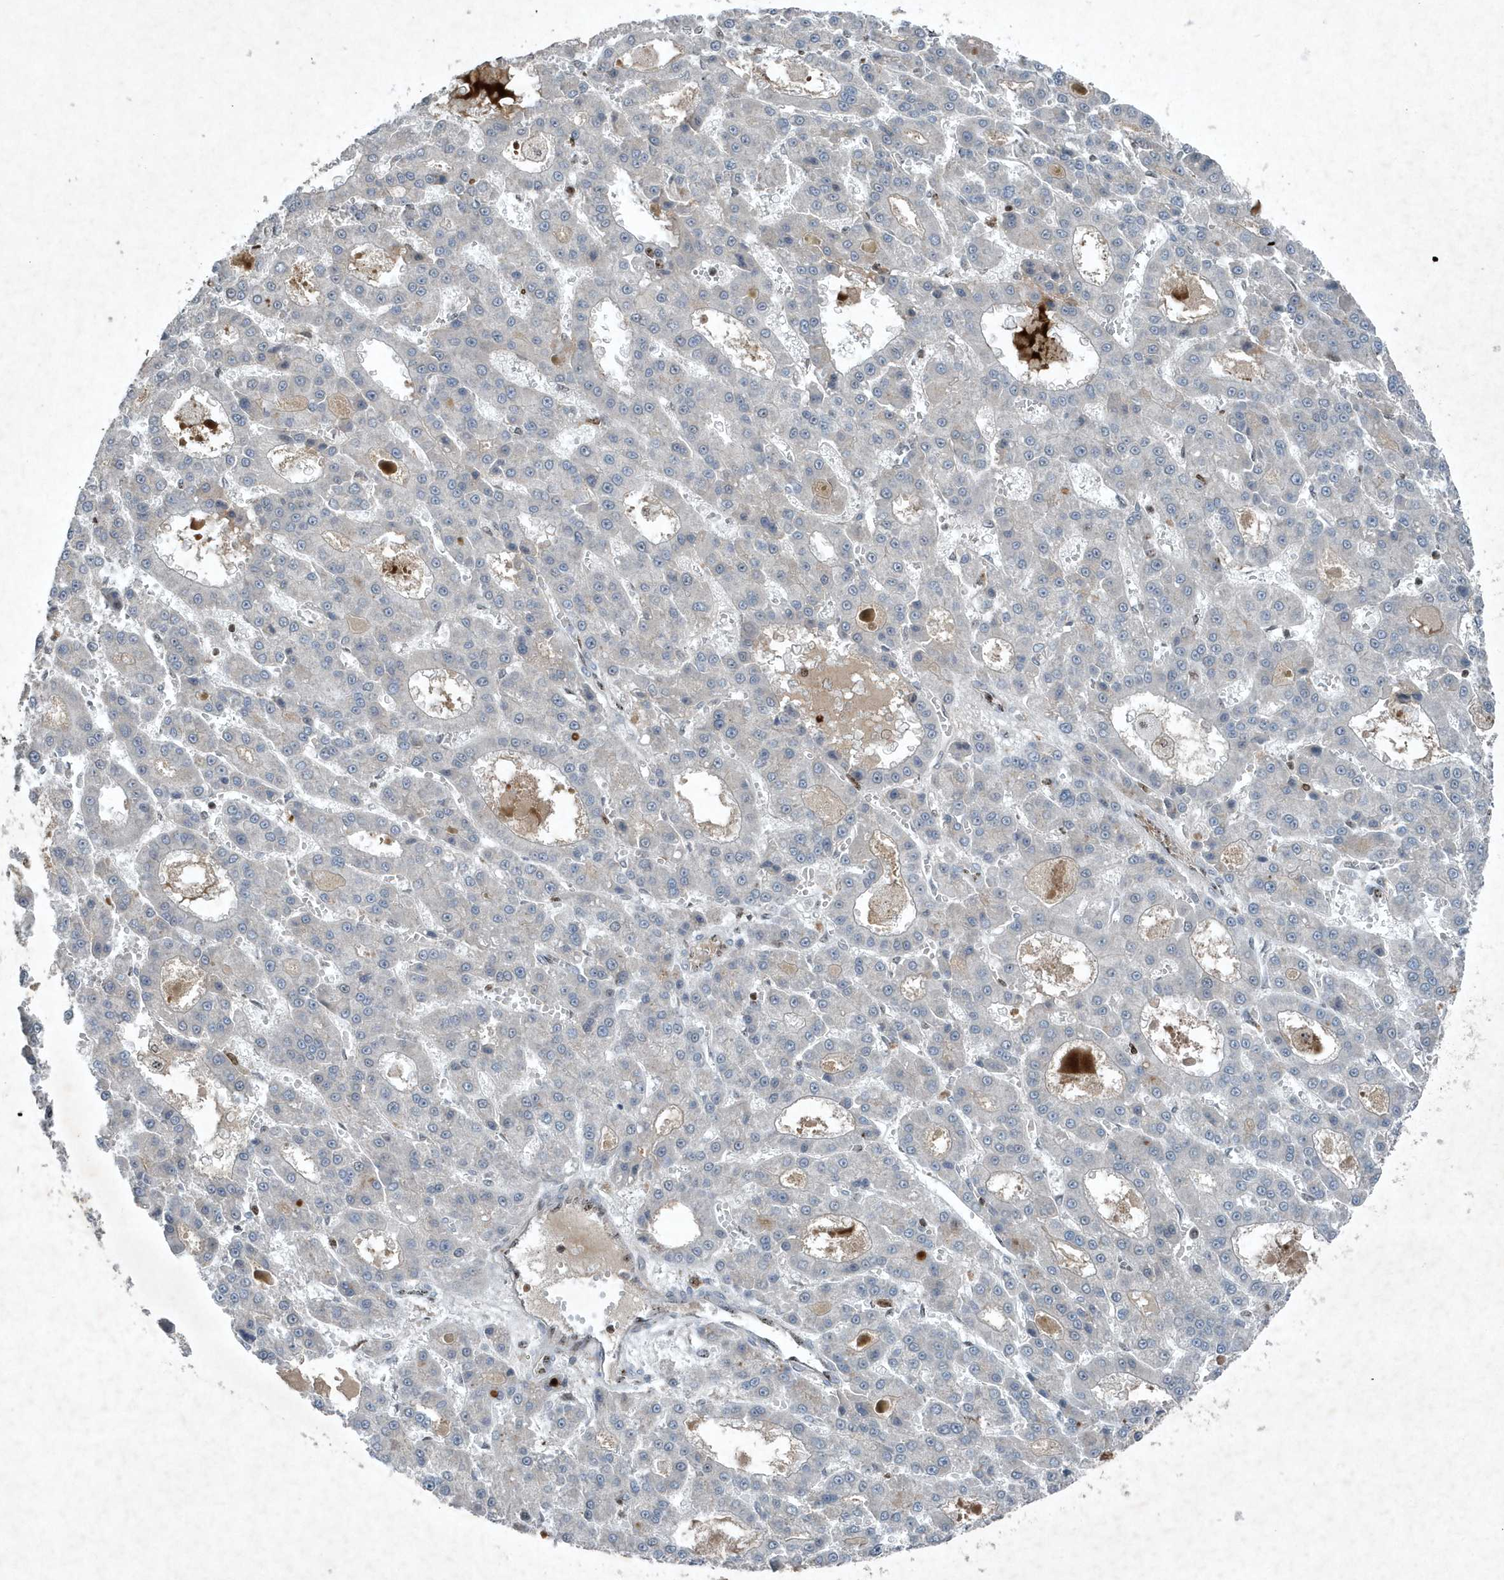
{"staining": {"intensity": "negative", "quantity": "none", "location": "none"}, "tissue": "liver cancer", "cell_type": "Tumor cells", "image_type": "cancer", "snomed": [{"axis": "morphology", "description": "Carcinoma, Hepatocellular, NOS"}, {"axis": "topography", "description": "Liver"}], "caption": "This photomicrograph is of hepatocellular carcinoma (liver) stained with immunohistochemistry to label a protein in brown with the nuclei are counter-stained blue. There is no positivity in tumor cells. The staining was performed using DAB (3,3'-diaminobenzidine) to visualize the protein expression in brown, while the nuclei were stained in blue with hematoxylin (Magnification: 20x).", "gene": "QTRT2", "patient": {"sex": "male", "age": 70}}